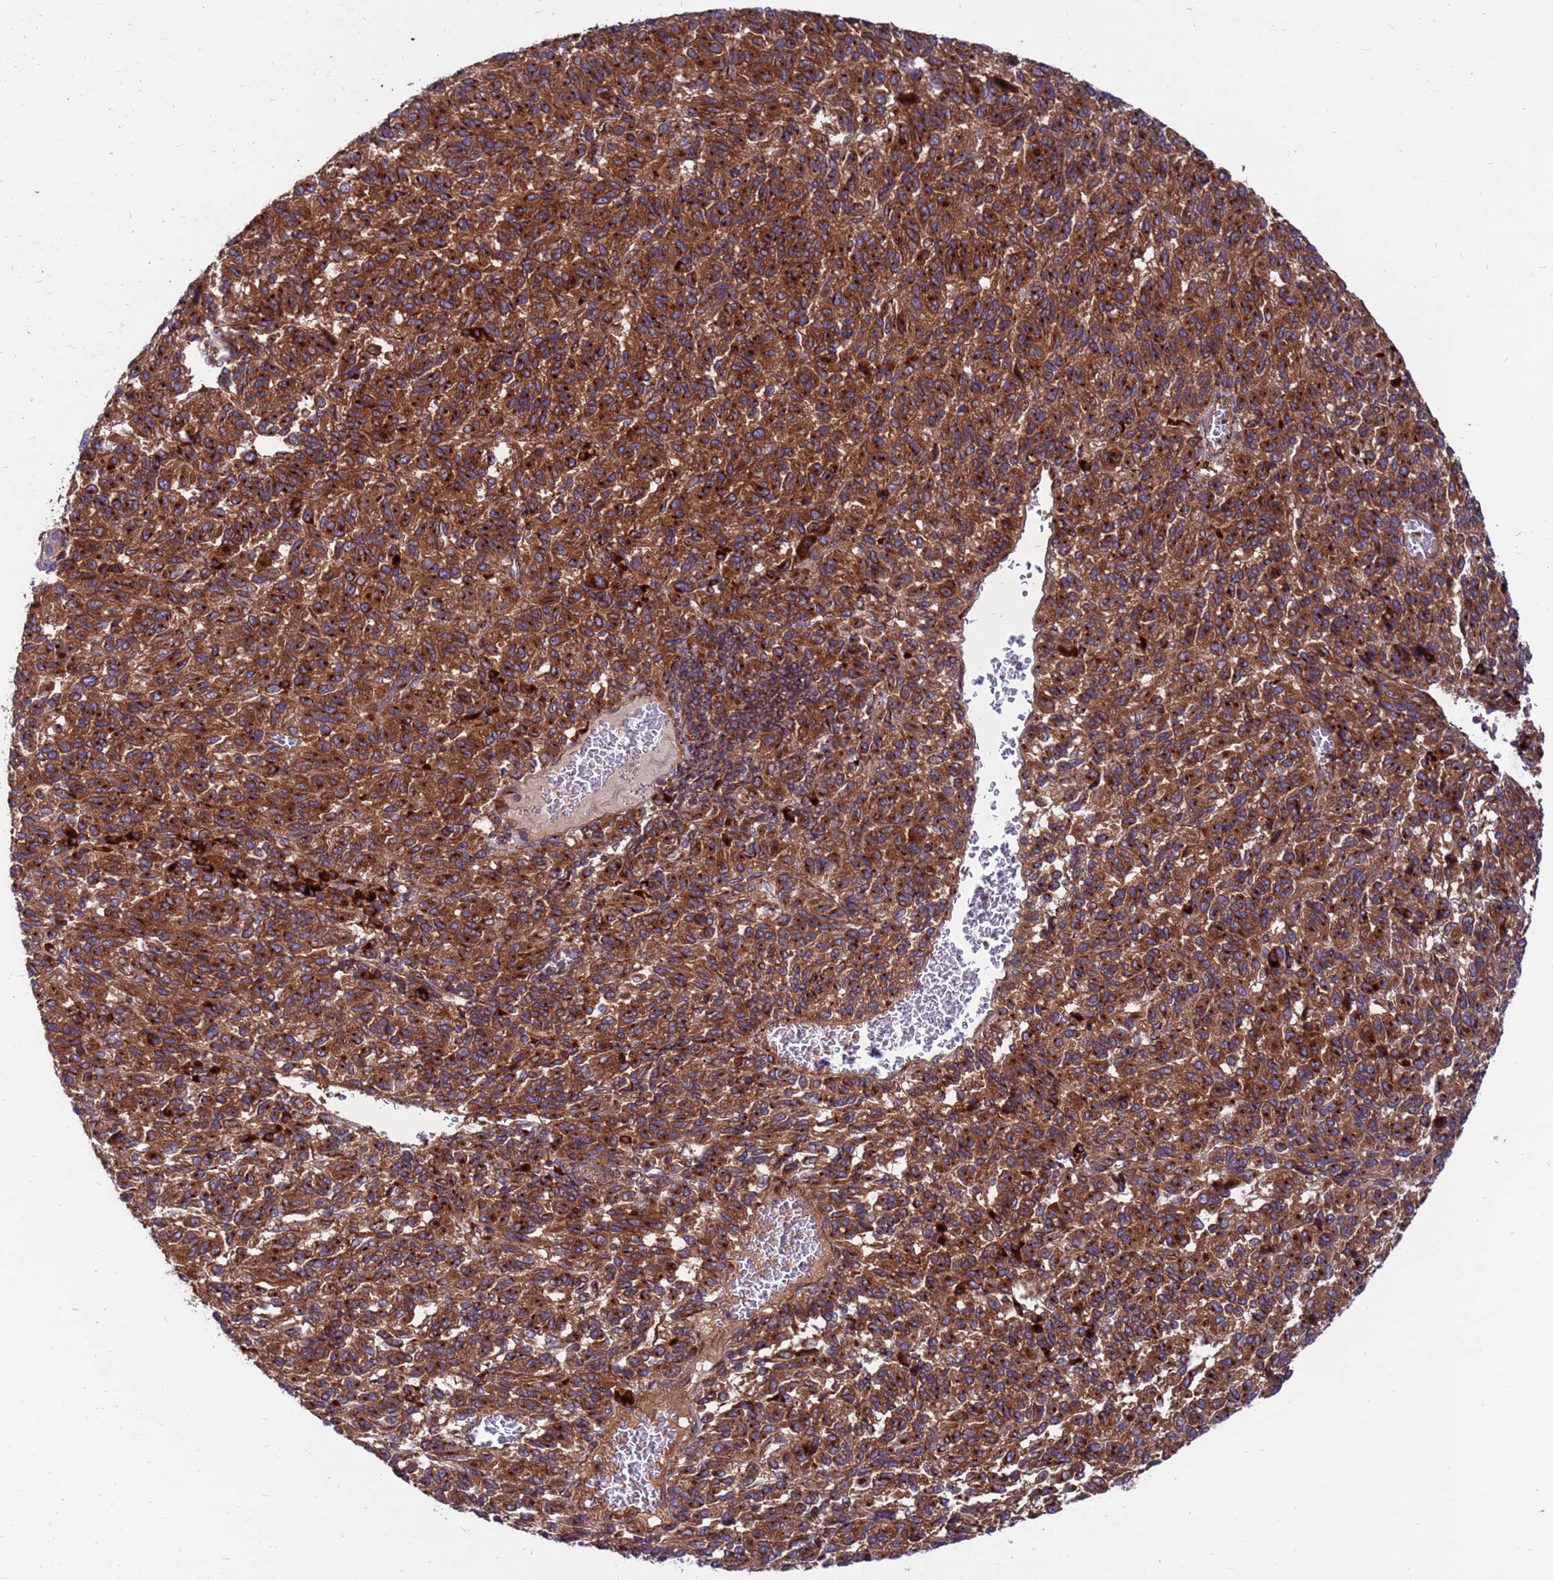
{"staining": {"intensity": "strong", "quantity": ">75%", "location": "cytoplasmic/membranous"}, "tissue": "melanoma", "cell_type": "Tumor cells", "image_type": "cancer", "snomed": [{"axis": "morphology", "description": "Malignant melanoma, Metastatic site"}, {"axis": "topography", "description": "Lung"}], "caption": "Immunohistochemical staining of malignant melanoma (metastatic site) exhibits high levels of strong cytoplasmic/membranous staining in approximately >75% of tumor cells.", "gene": "ZC3HAV1", "patient": {"sex": "male", "age": 64}}